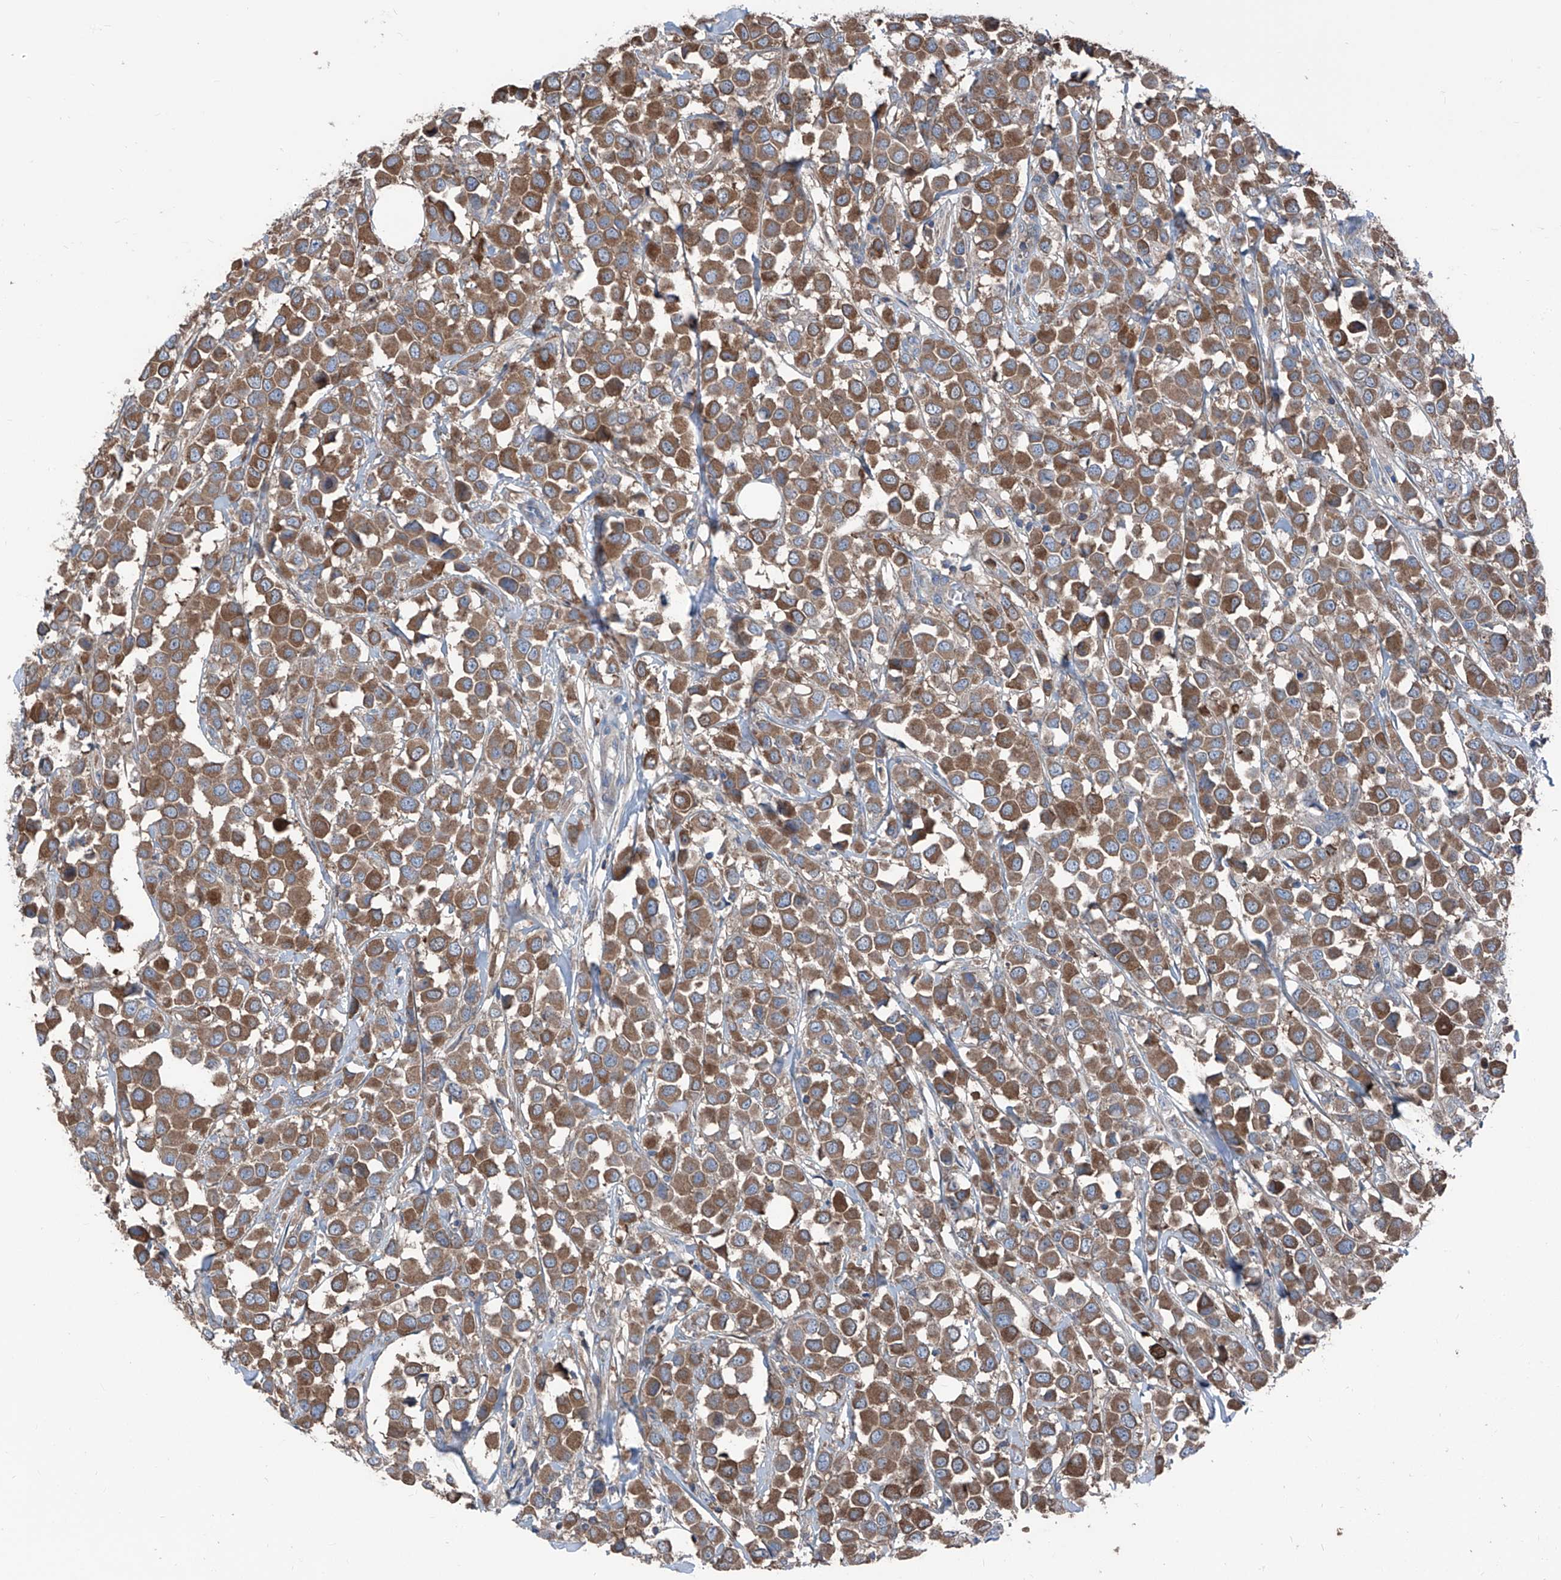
{"staining": {"intensity": "moderate", "quantity": ">75%", "location": "cytoplasmic/membranous"}, "tissue": "breast cancer", "cell_type": "Tumor cells", "image_type": "cancer", "snomed": [{"axis": "morphology", "description": "Duct carcinoma"}, {"axis": "topography", "description": "Breast"}], "caption": "This micrograph shows immunohistochemistry staining of human breast intraductal carcinoma, with medium moderate cytoplasmic/membranous staining in about >75% of tumor cells.", "gene": "GPAT3", "patient": {"sex": "female", "age": 61}}